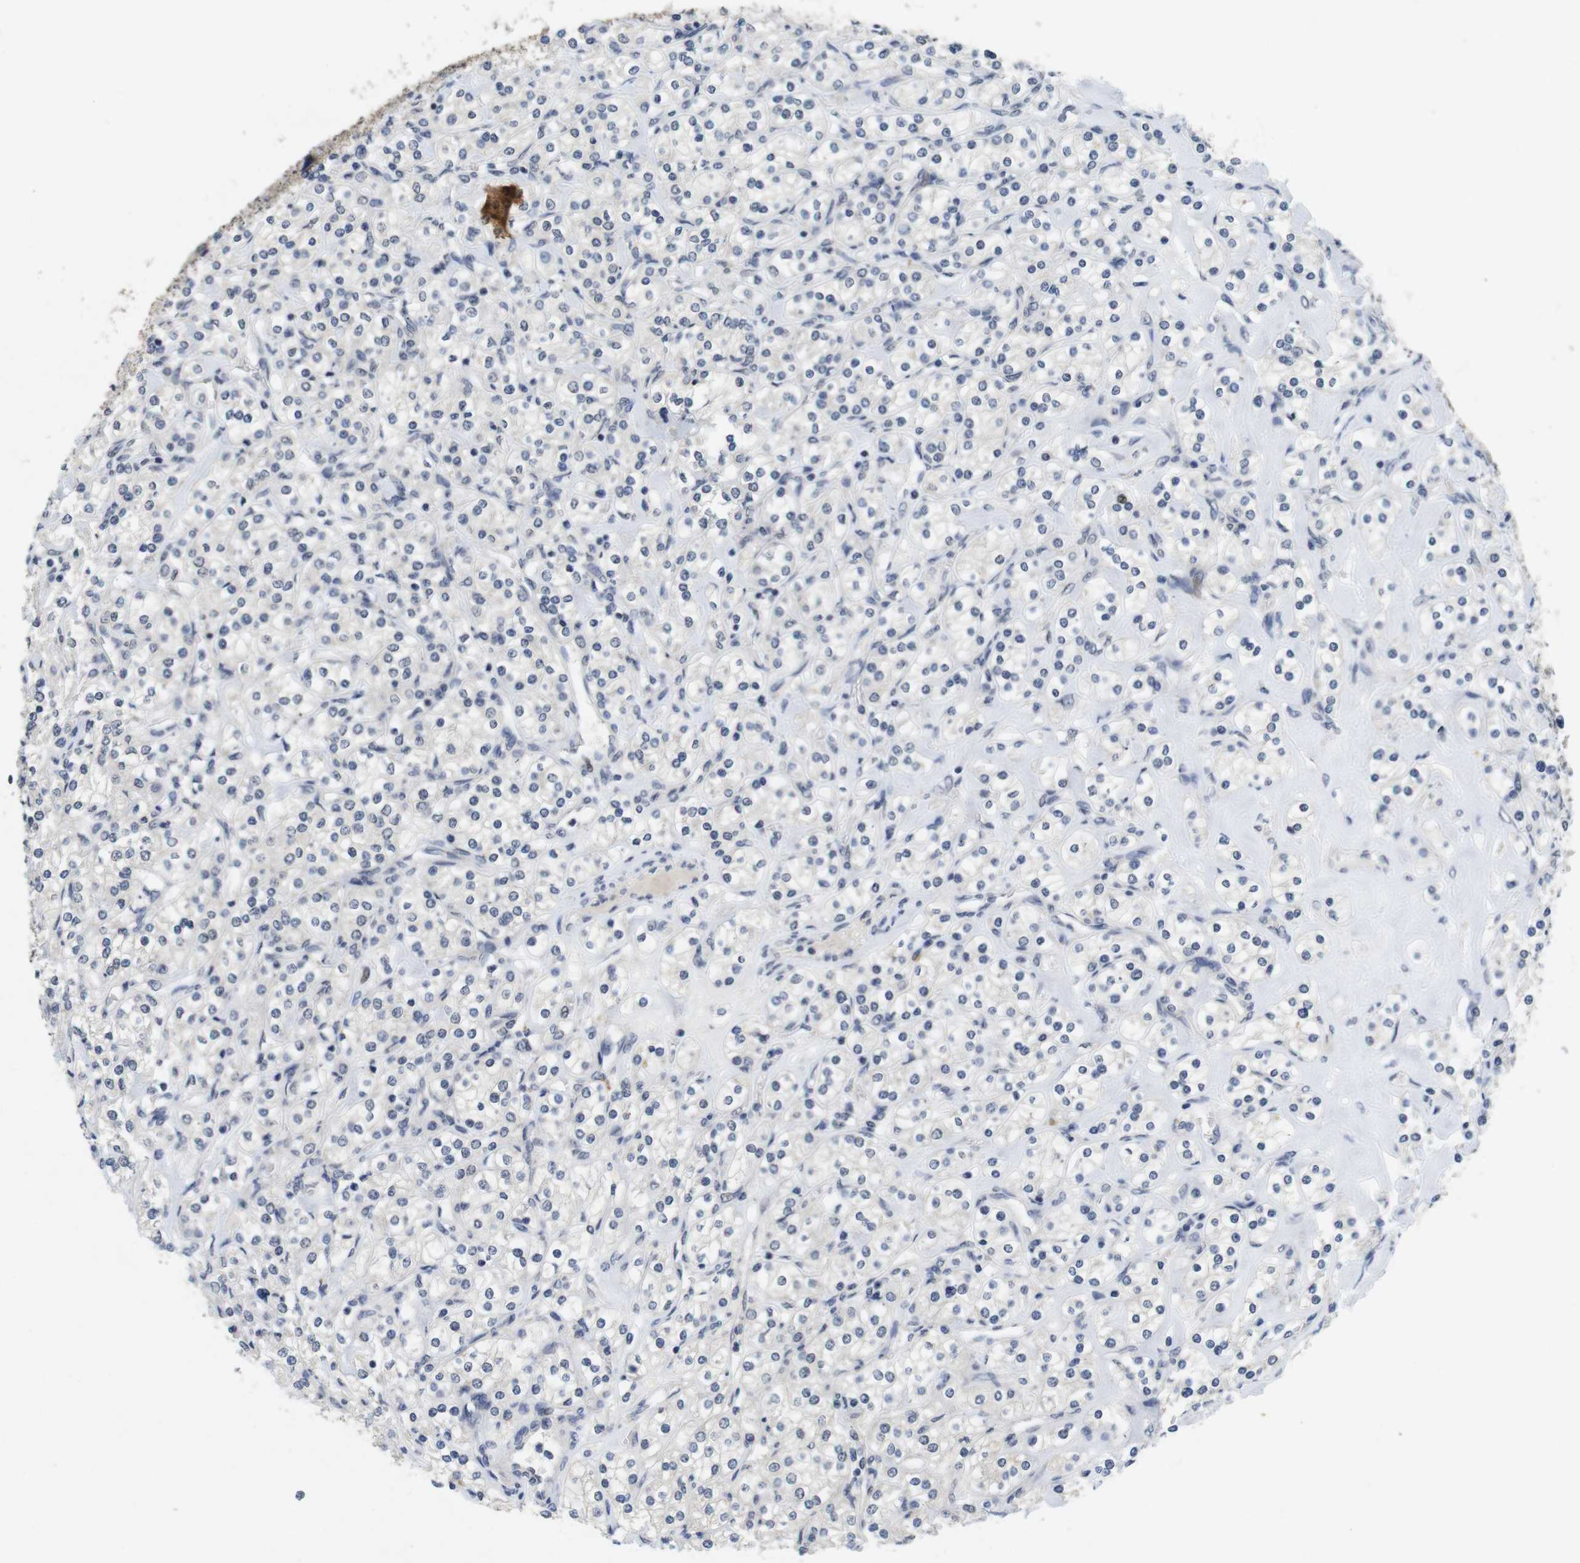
{"staining": {"intensity": "negative", "quantity": "none", "location": "none"}, "tissue": "renal cancer", "cell_type": "Tumor cells", "image_type": "cancer", "snomed": [{"axis": "morphology", "description": "Adenocarcinoma, NOS"}, {"axis": "topography", "description": "Kidney"}], "caption": "This is an immunohistochemistry image of renal cancer (adenocarcinoma). There is no staining in tumor cells.", "gene": "SKP2", "patient": {"sex": "male", "age": 77}}